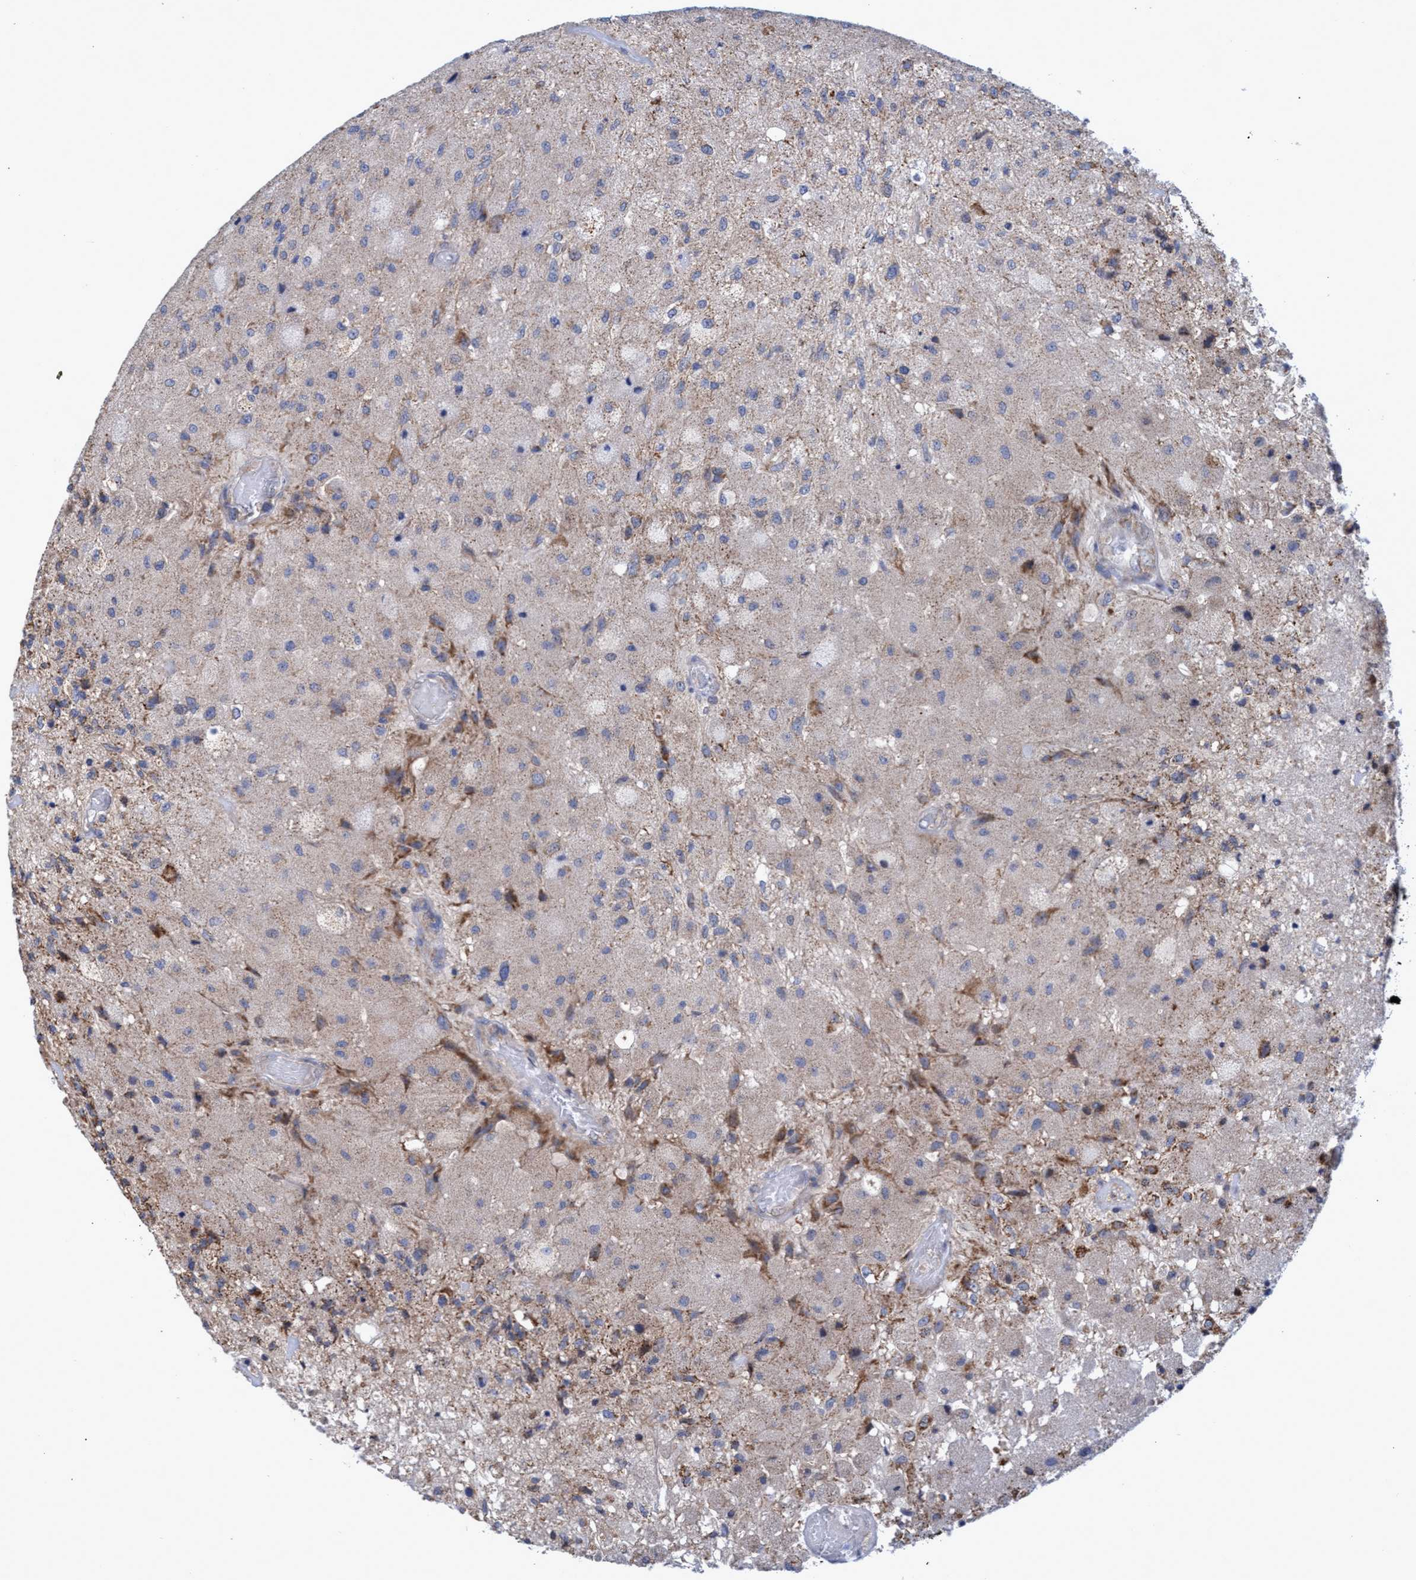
{"staining": {"intensity": "weak", "quantity": "<25%", "location": "cytoplasmic/membranous"}, "tissue": "glioma", "cell_type": "Tumor cells", "image_type": "cancer", "snomed": [{"axis": "morphology", "description": "Normal tissue, NOS"}, {"axis": "morphology", "description": "Glioma, malignant, High grade"}, {"axis": "topography", "description": "Cerebral cortex"}], "caption": "Tumor cells show no significant expression in glioma.", "gene": "NAT16", "patient": {"sex": "male", "age": 77}}